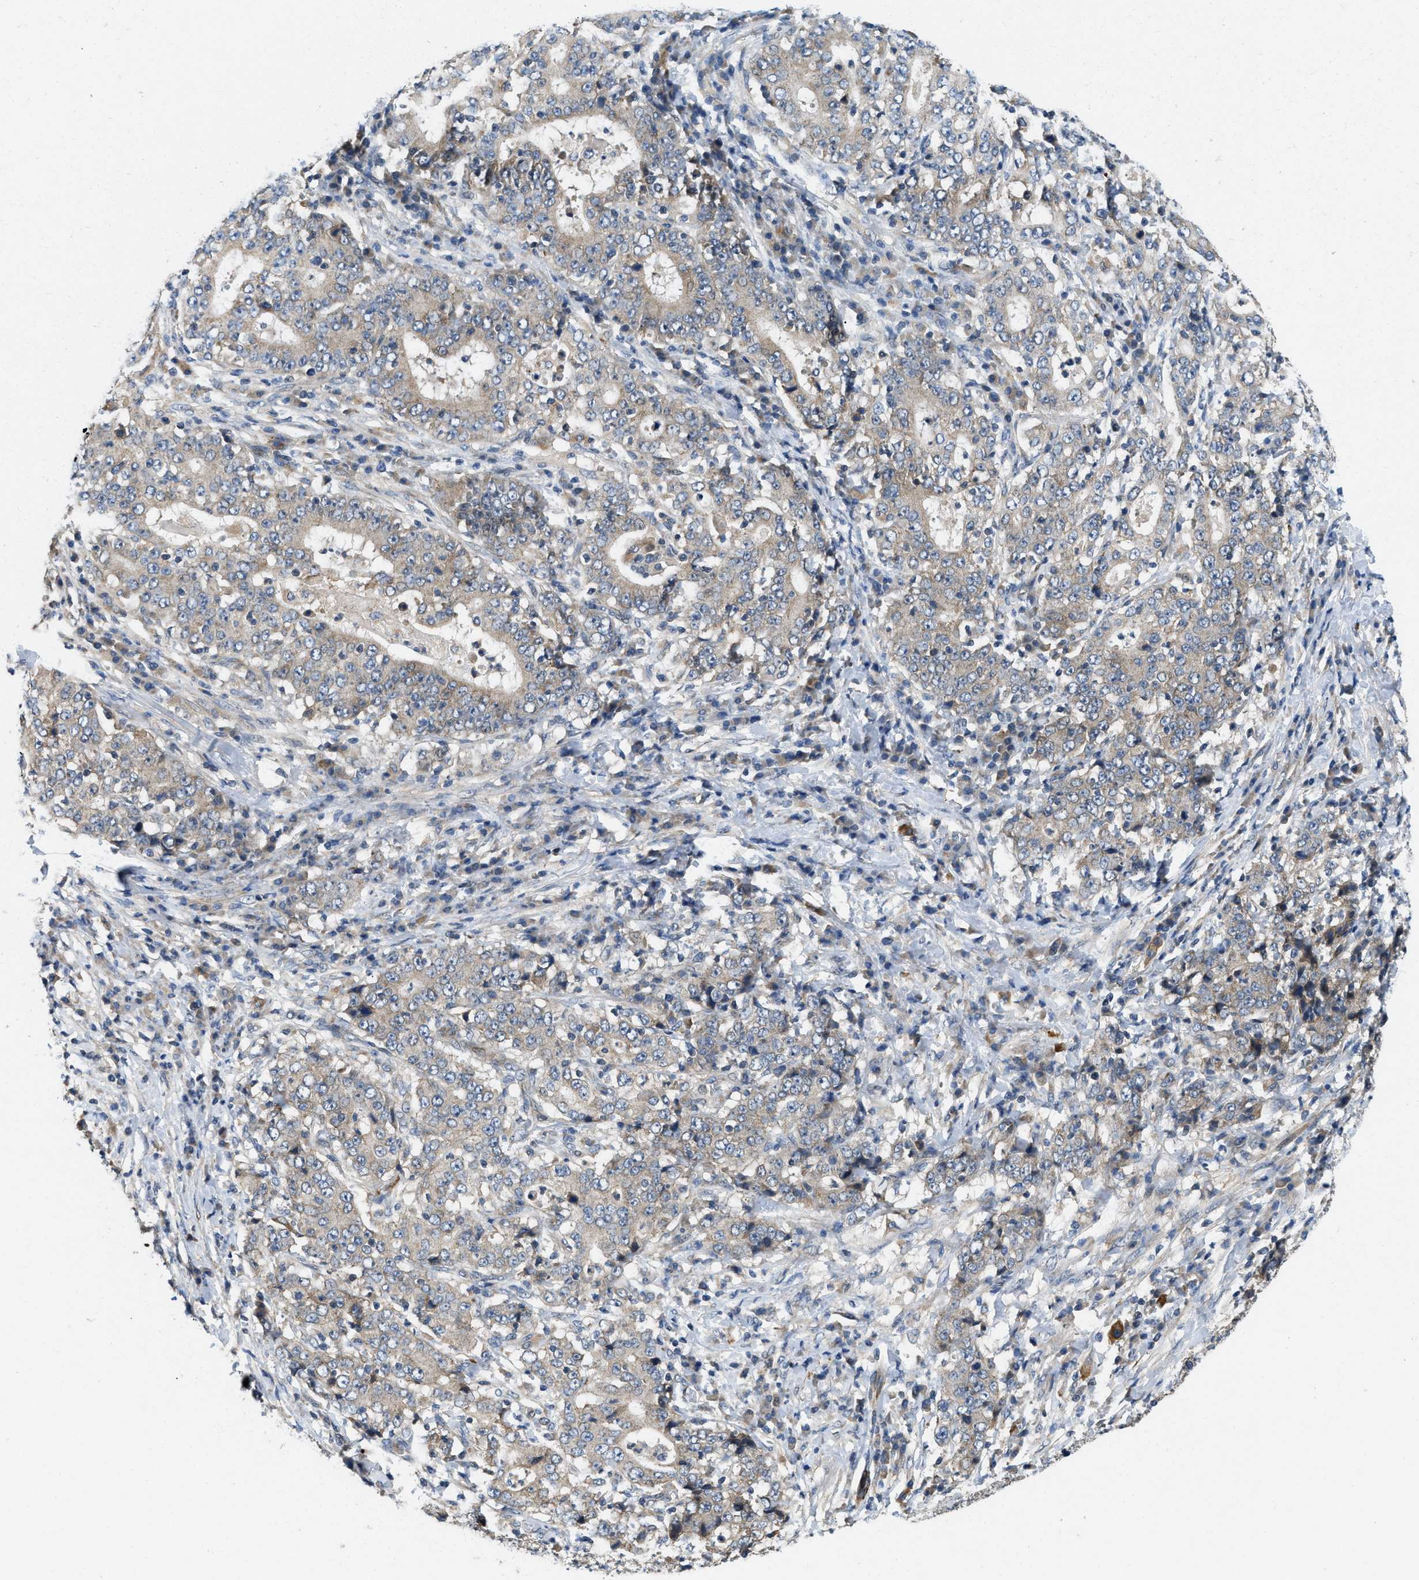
{"staining": {"intensity": "weak", "quantity": "<25%", "location": "cytoplasmic/membranous"}, "tissue": "stomach cancer", "cell_type": "Tumor cells", "image_type": "cancer", "snomed": [{"axis": "morphology", "description": "Normal tissue, NOS"}, {"axis": "morphology", "description": "Adenocarcinoma, NOS"}, {"axis": "topography", "description": "Stomach, upper"}, {"axis": "topography", "description": "Stomach"}], "caption": "DAB (3,3'-diaminobenzidine) immunohistochemical staining of human adenocarcinoma (stomach) shows no significant positivity in tumor cells.", "gene": "ZNF599", "patient": {"sex": "male", "age": 59}}